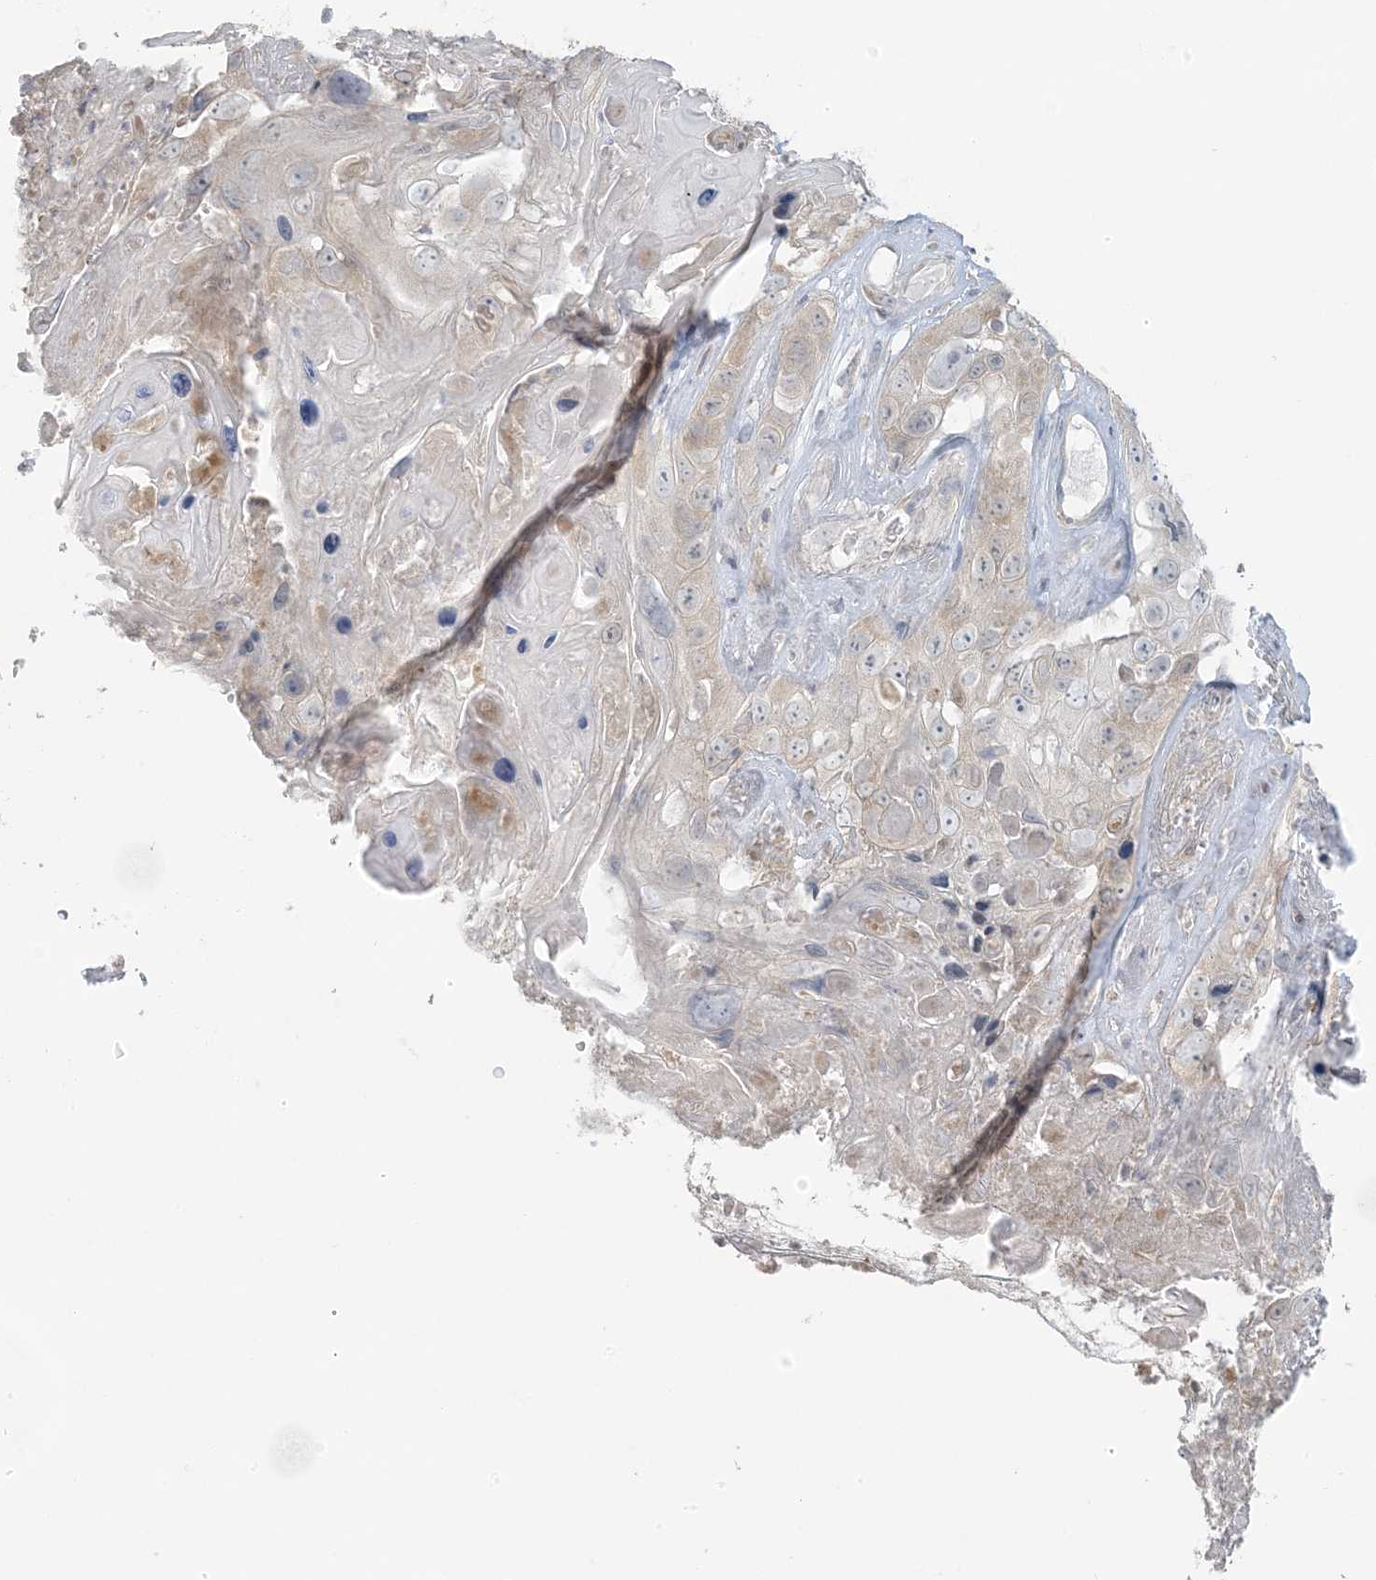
{"staining": {"intensity": "weak", "quantity": "<25%", "location": "cytoplasmic/membranous"}, "tissue": "skin cancer", "cell_type": "Tumor cells", "image_type": "cancer", "snomed": [{"axis": "morphology", "description": "Squamous cell carcinoma, NOS"}, {"axis": "topography", "description": "Skin"}], "caption": "Tumor cells show no significant protein positivity in skin cancer (squamous cell carcinoma). (Brightfield microscopy of DAB IHC at high magnification).", "gene": "EEFSEC", "patient": {"sex": "male", "age": 55}}